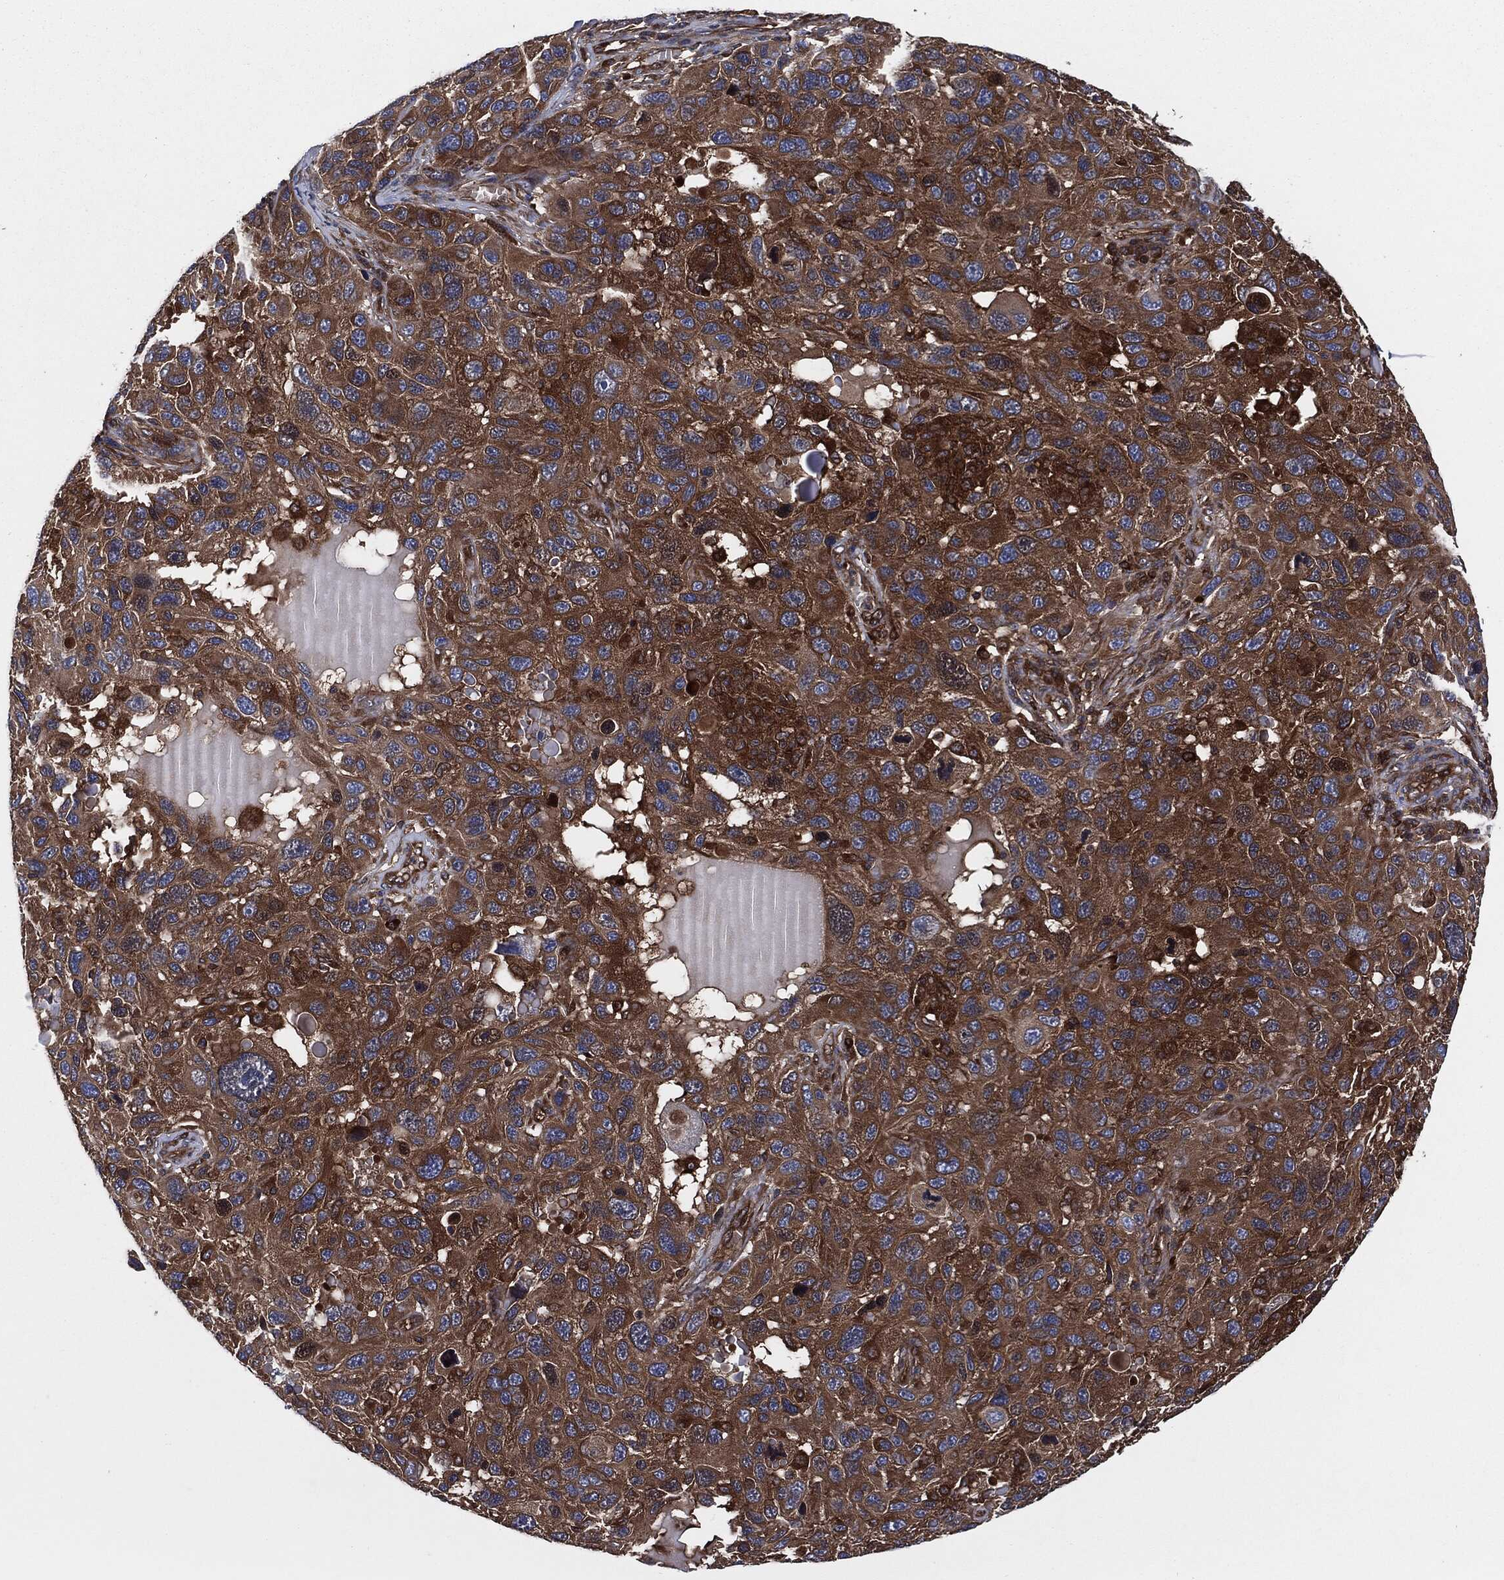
{"staining": {"intensity": "strong", "quantity": ">75%", "location": "cytoplasmic/membranous"}, "tissue": "melanoma", "cell_type": "Tumor cells", "image_type": "cancer", "snomed": [{"axis": "morphology", "description": "Malignant melanoma, NOS"}, {"axis": "topography", "description": "Skin"}], "caption": "A high amount of strong cytoplasmic/membranous expression is present in about >75% of tumor cells in melanoma tissue.", "gene": "XPNPEP1", "patient": {"sex": "male", "age": 53}}